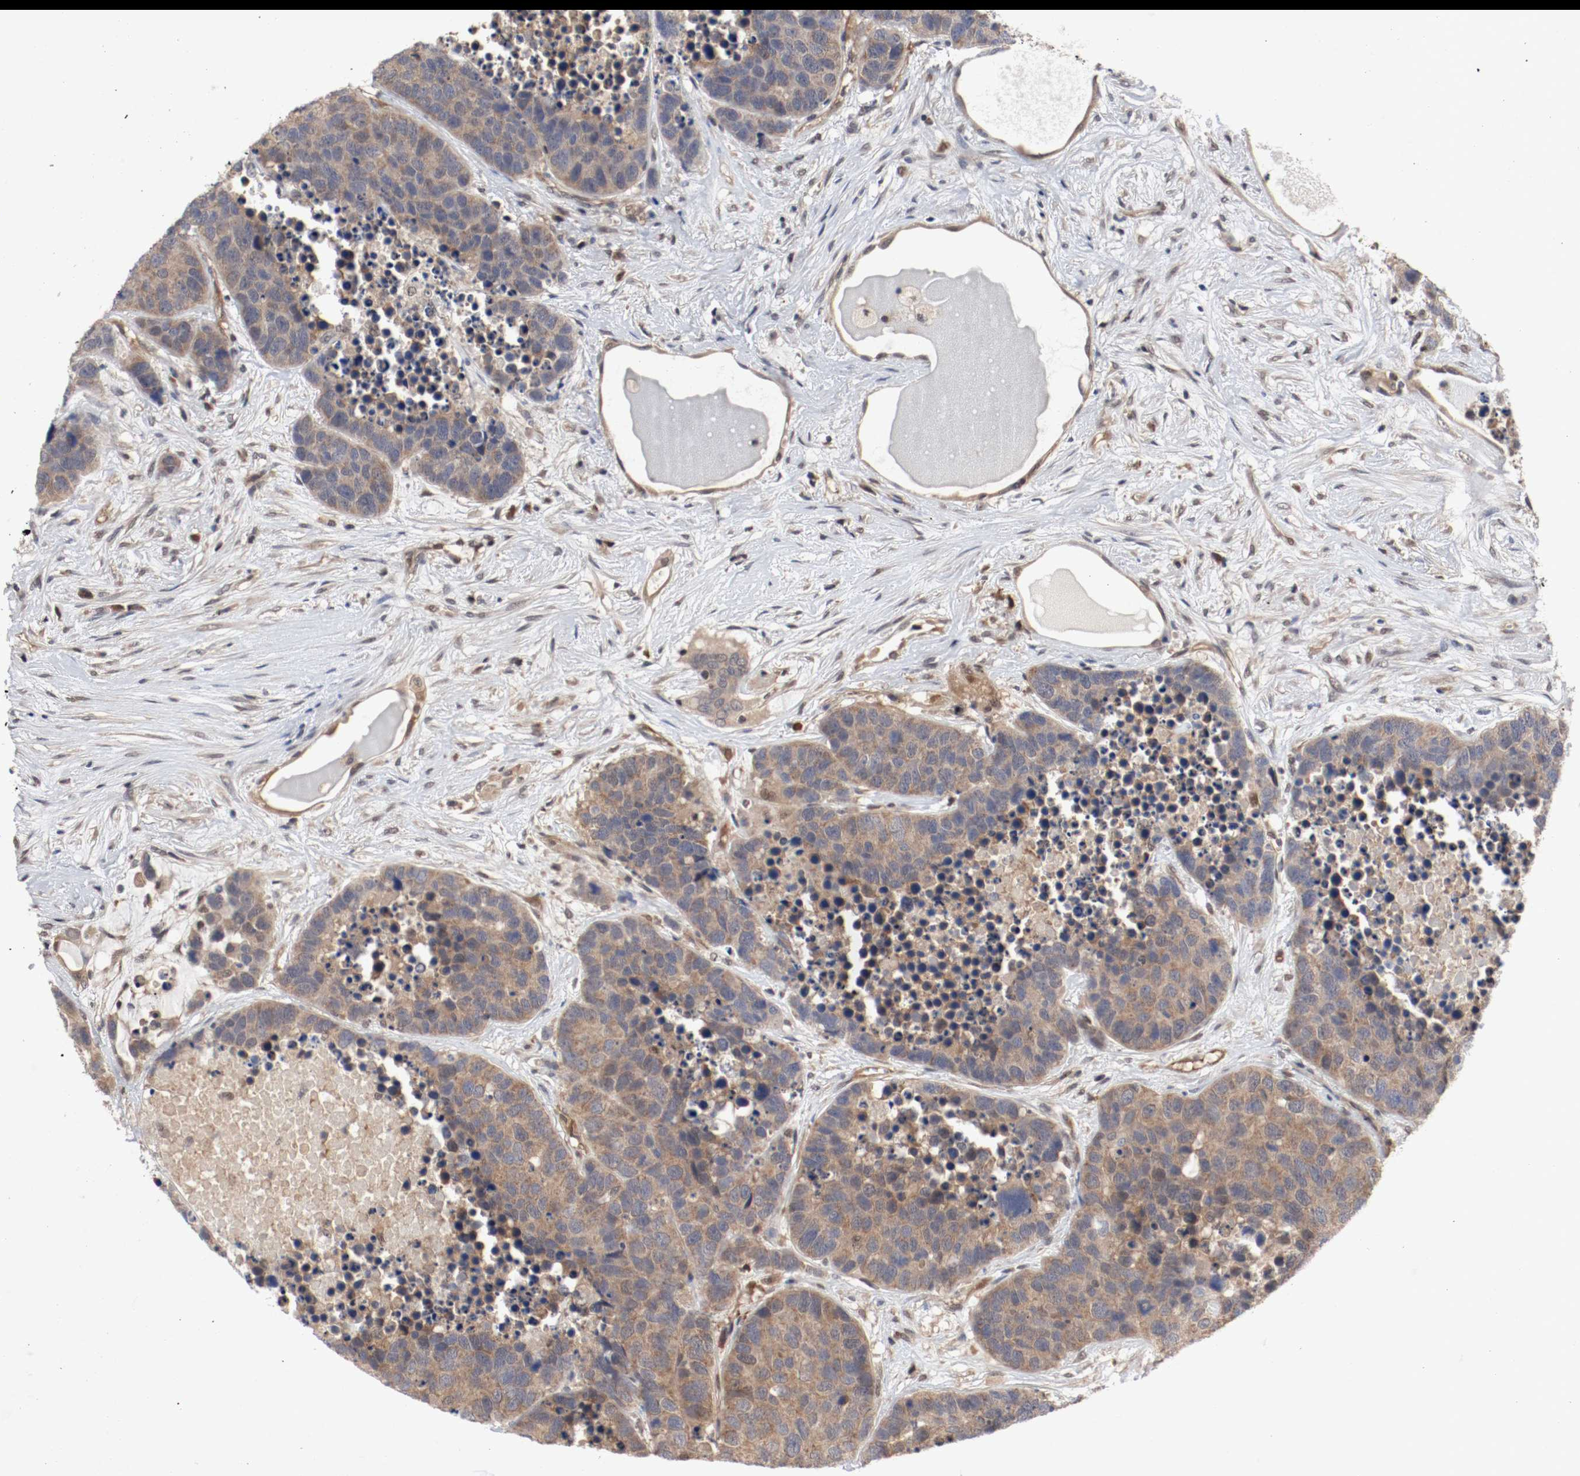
{"staining": {"intensity": "moderate", "quantity": ">75%", "location": "cytoplasmic/membranous"}, "tissue": "carcinoid", "cell_type": "Tumor cells", "image_type": "cancer", "snomed": [{"axis": "morphology", "description": "Carcinoid, malignant, NOS"}, {"axis": "topography", "description": "Lung"}], "caption": "Tumor cells show moderate cytoplasmic/membranous positivity in approximately >75% of cells in carcinoid.", "gene": "AFG3L2", "patient": {"sex": "male", "age": 60}}